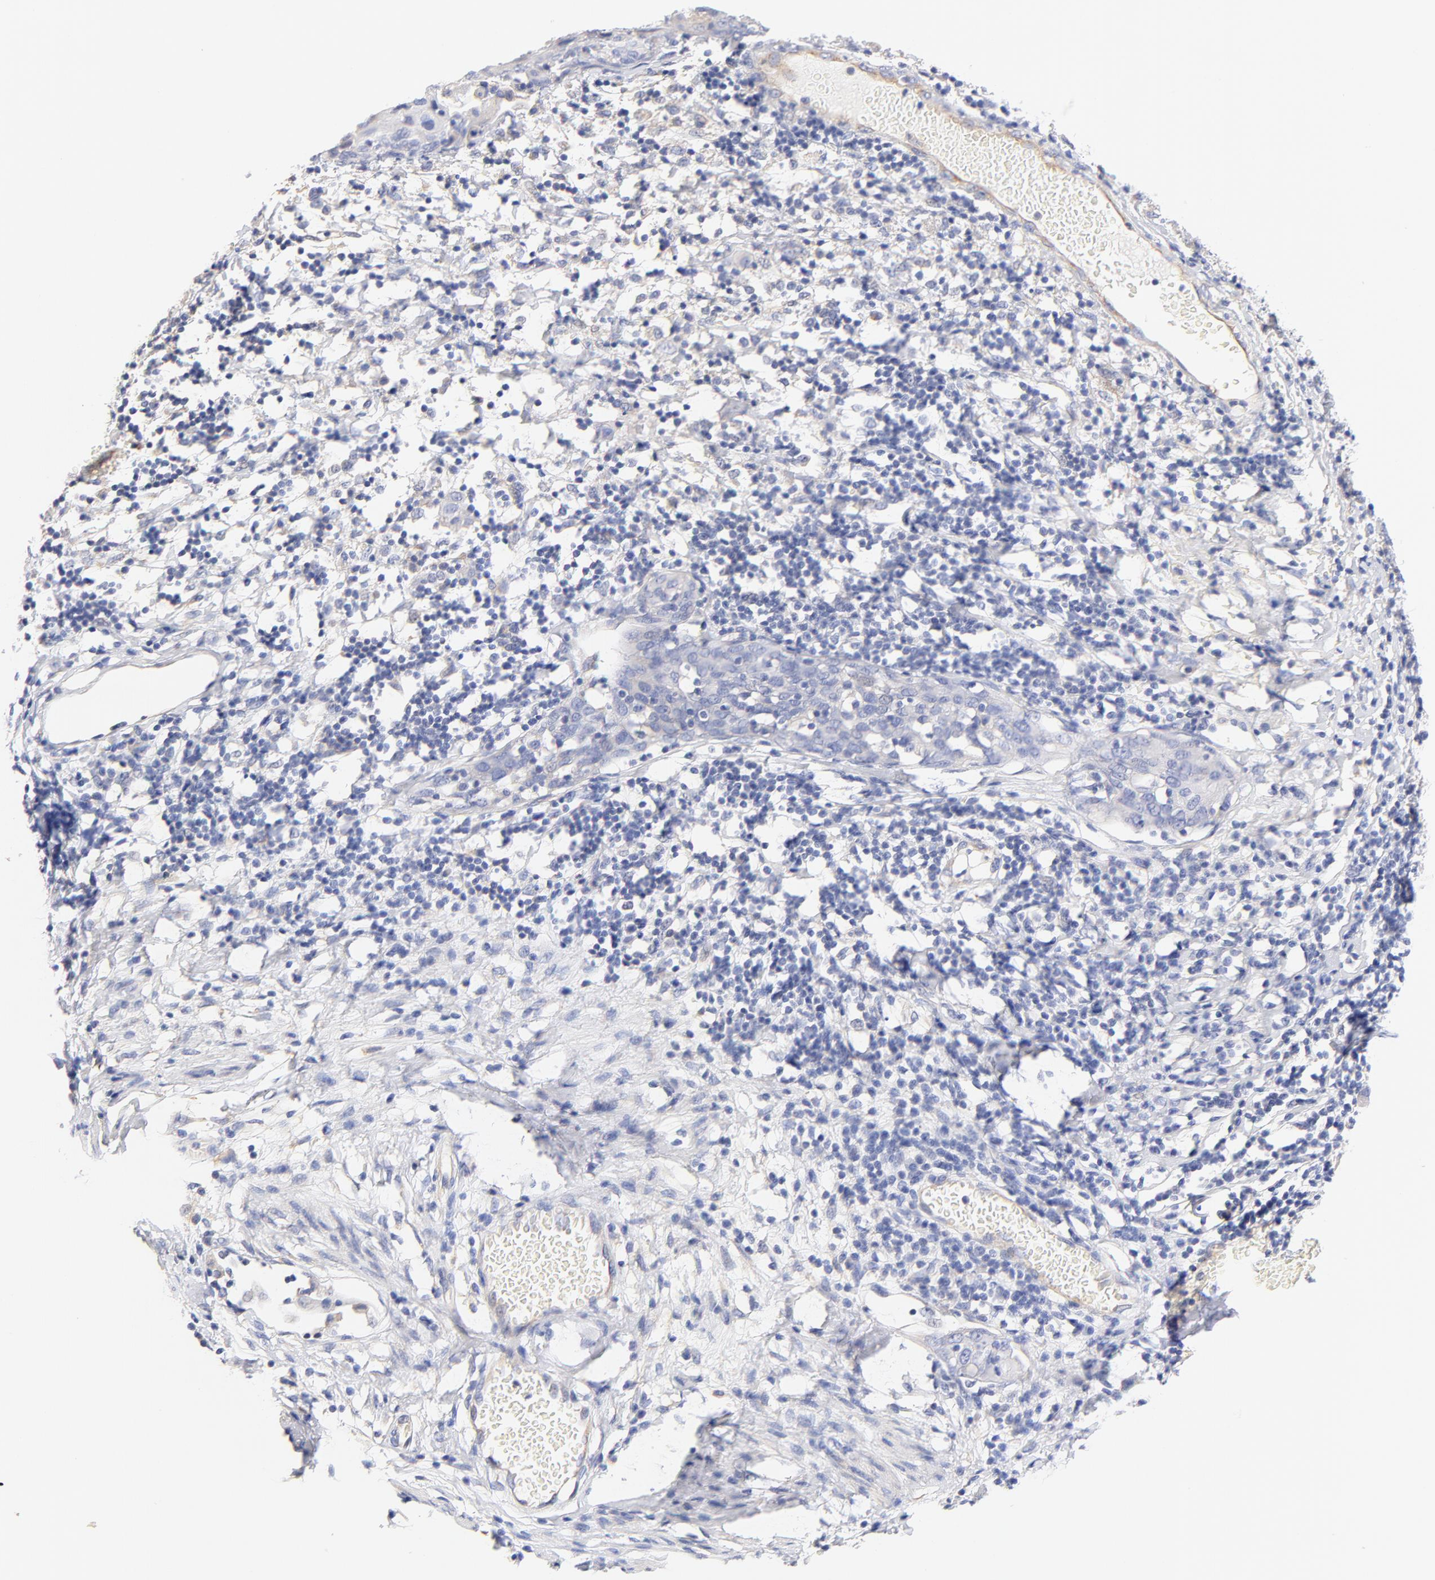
{"staining": {"intensity": "negative", "quantity": "none", "location": "none"}, "tissue": "cervical cancer", "cell_type": "Tumor cells", "image_type": "cancer", "snomed": [{"axis": "morphology", "description": "Normal tissue, NOS"}, {"axis": "morphology", "description": "Squamous cell carcinoma, NOS"}, {"axis": "topography", "description": "Cervix"}], "caption": "Human cervical cancer stained for a protein using immunohistochemistry (IHC) shows no staining in tumor cells.", "gene": "HS3ST1", "patient": {"sex": "female", "age": 67}}